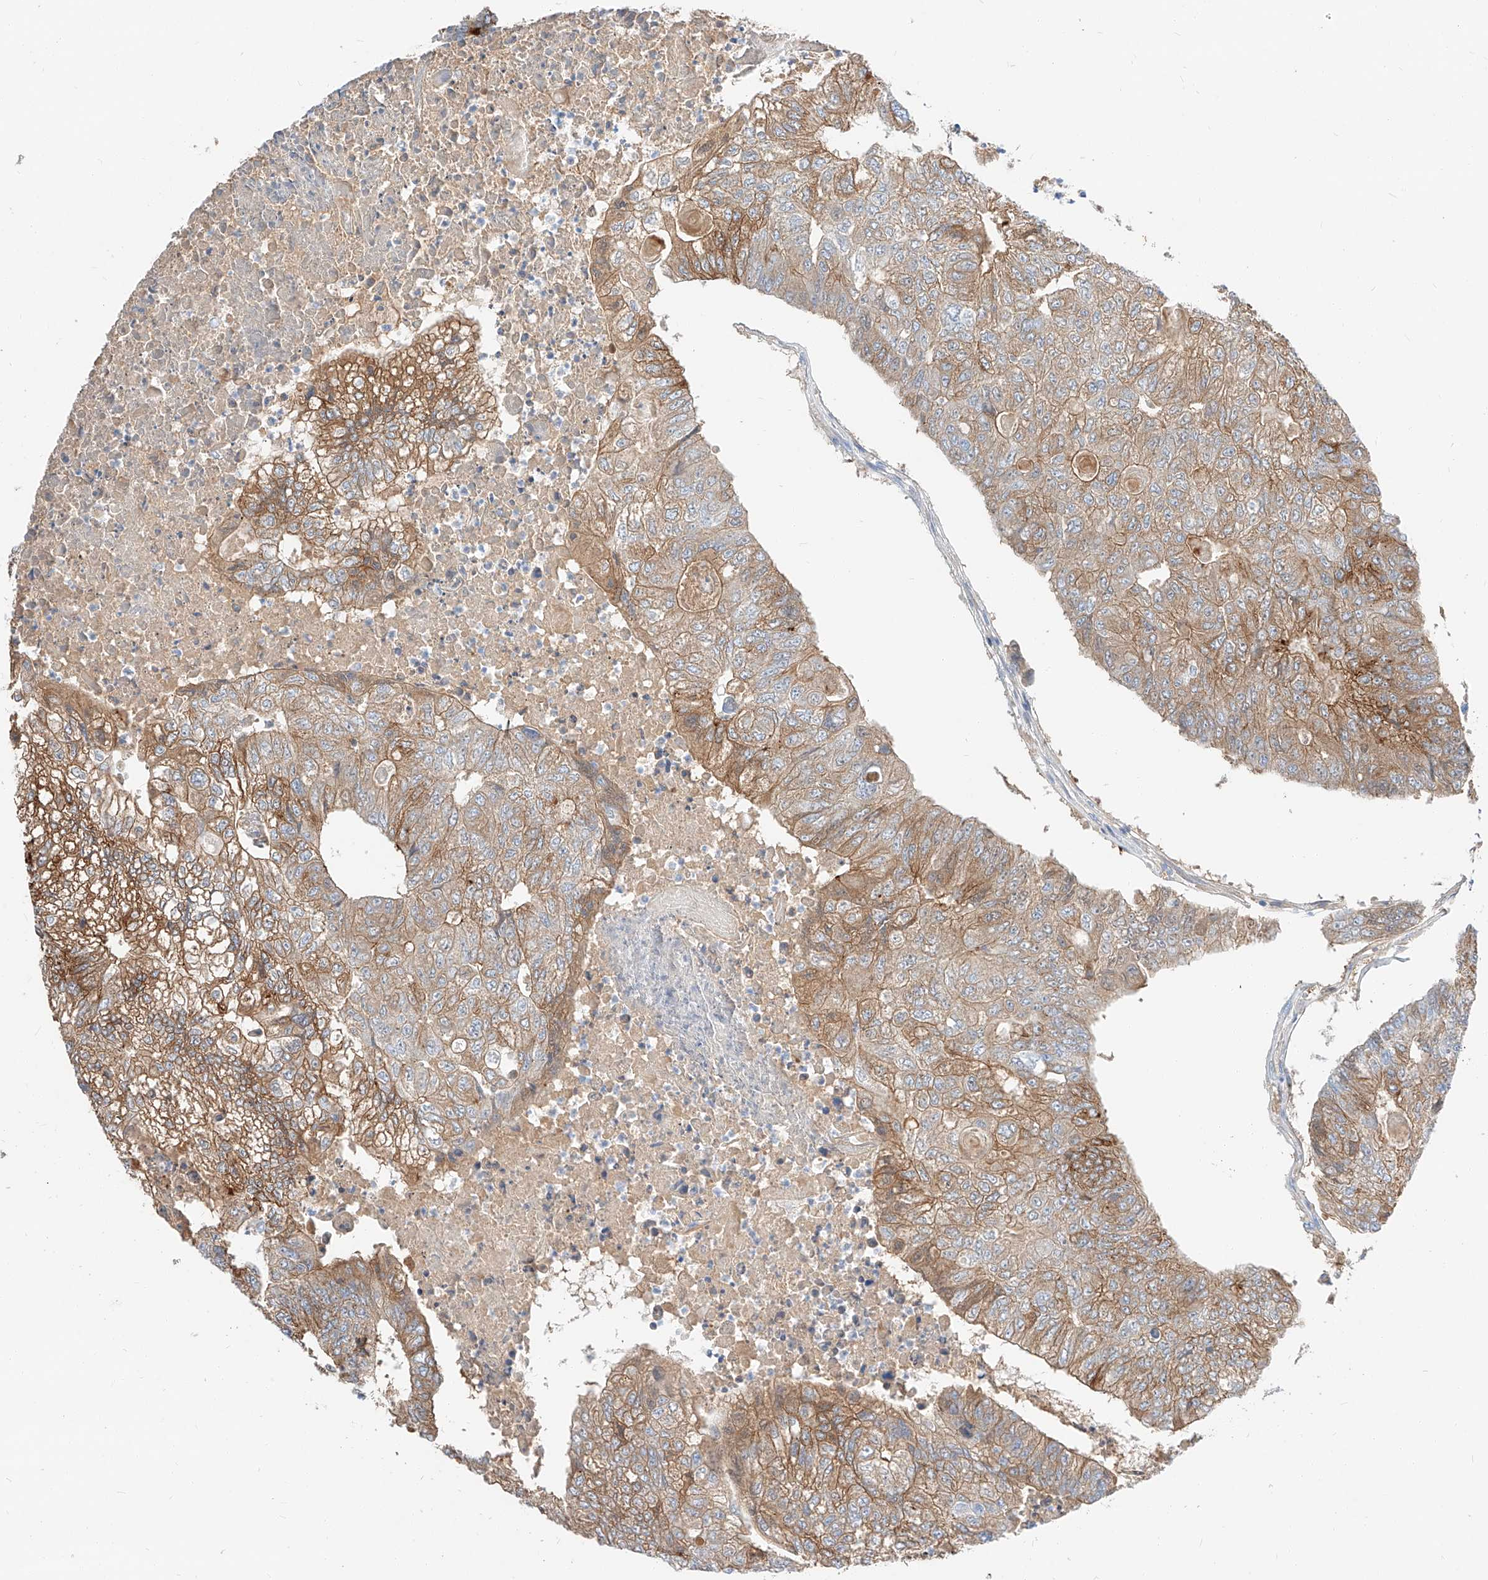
{"staining": {"intensity": "strong", "quantity": ">75%", "location": "cytoplasmic/membranous"}, "tissue": "colorectal cancer", "cell_type": "Tumor cells", "image_type": "cancer", "snomed": [{"axis": "morphology", "description": "Adenocarcinoma, NOS"}, {"axis": "topography", "description": "Colon"}], "caption": "Immunohistochemical staining of colorectal cancer (adenocarcinoma) demonstrates high levels of strong cytoplasmic/membranous protein expression in approximately >75% of tumor cells.", "gene": "MAP7", "patient": {"sex": "female", "age": 67}}